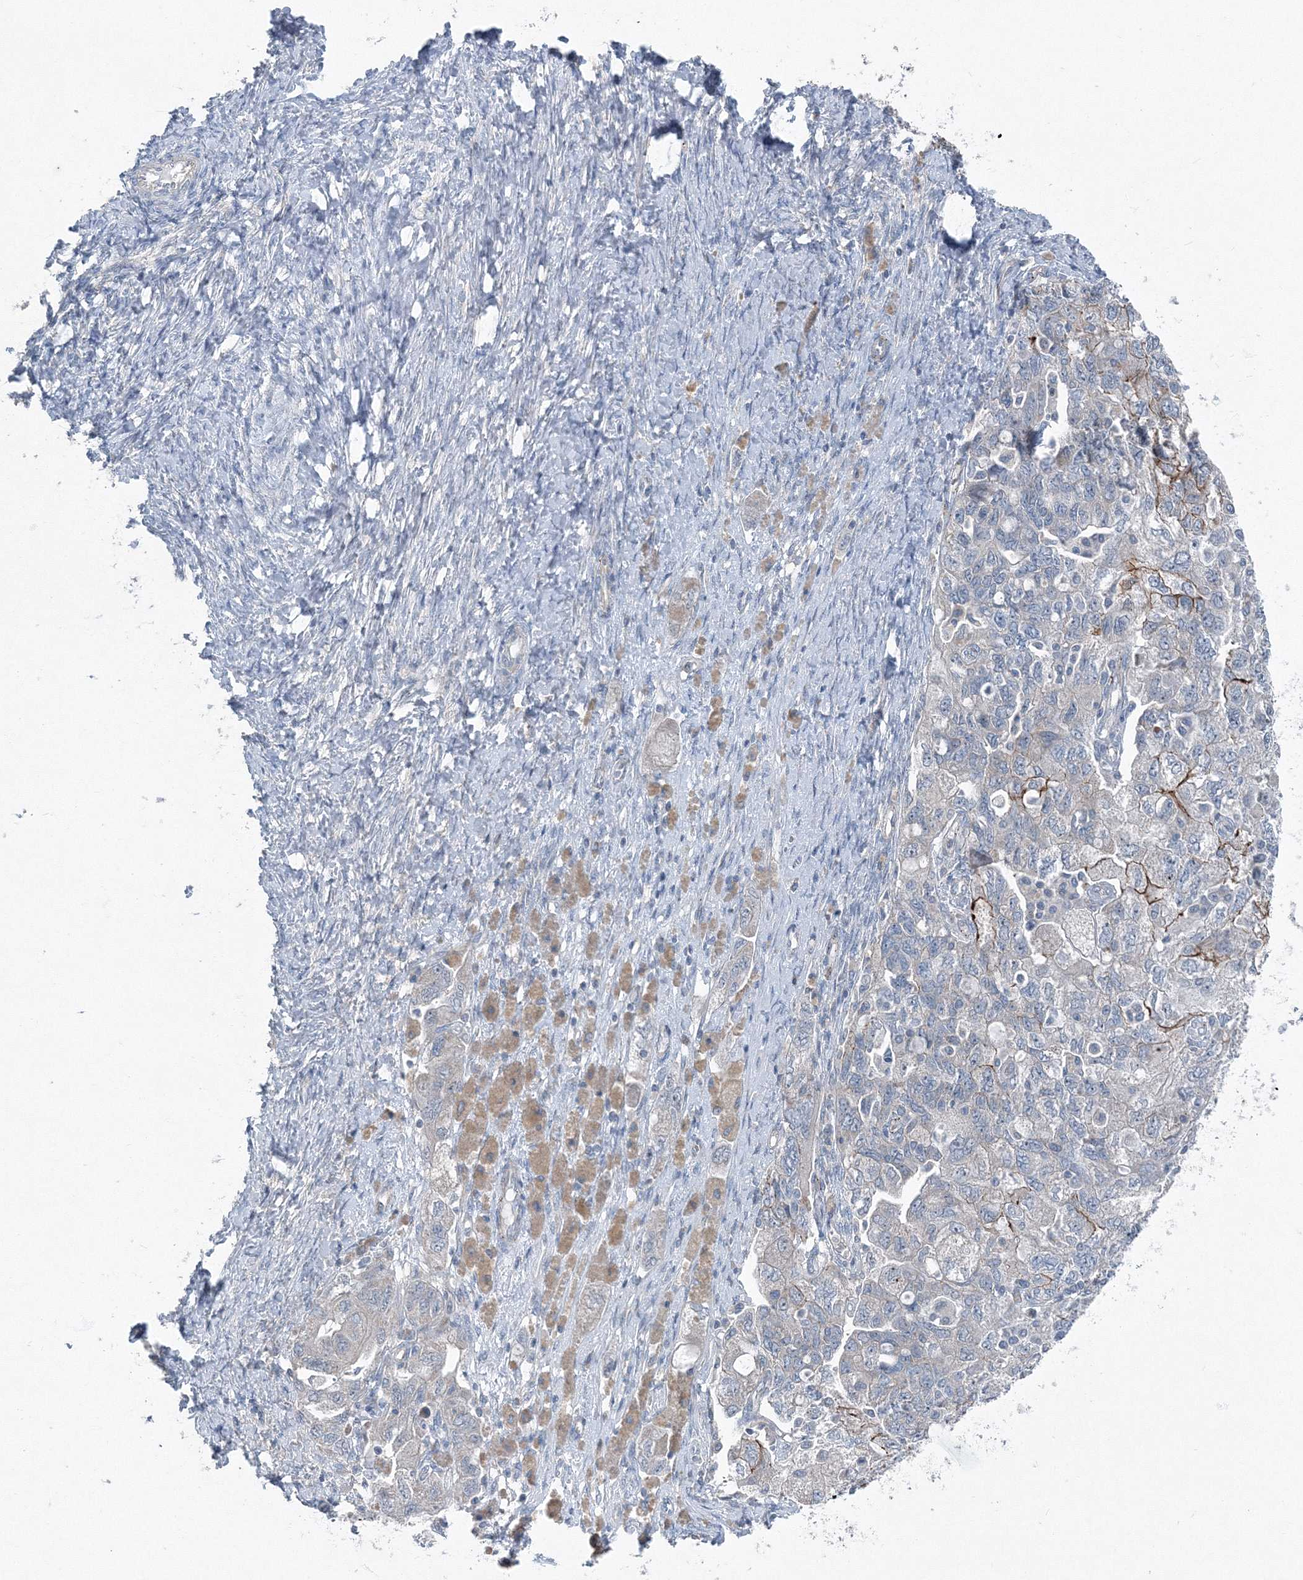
{"staining": {"intensity": "negative", "quantity": "none", "location": "none"}, "tissue": "ovarian cancer", "cell_type": "Tumor cells", "image_type": "cancer", "snomed": [{"axis": "morphology", "description": "Carcinoma, NOS"}, {"axis": "morphology", "description": "Cystadenocarcinoma, serous, NOS"}, {"axis": "topography", "description": "Ovary"}], "caption": "This is an immunohistochemistry photomicrograph of human ovarian serous cystadenocarcinoma. There is no staining in tumor cells.", "gene": "AASDH", "patient": {"sex": "female", "age": 69}}